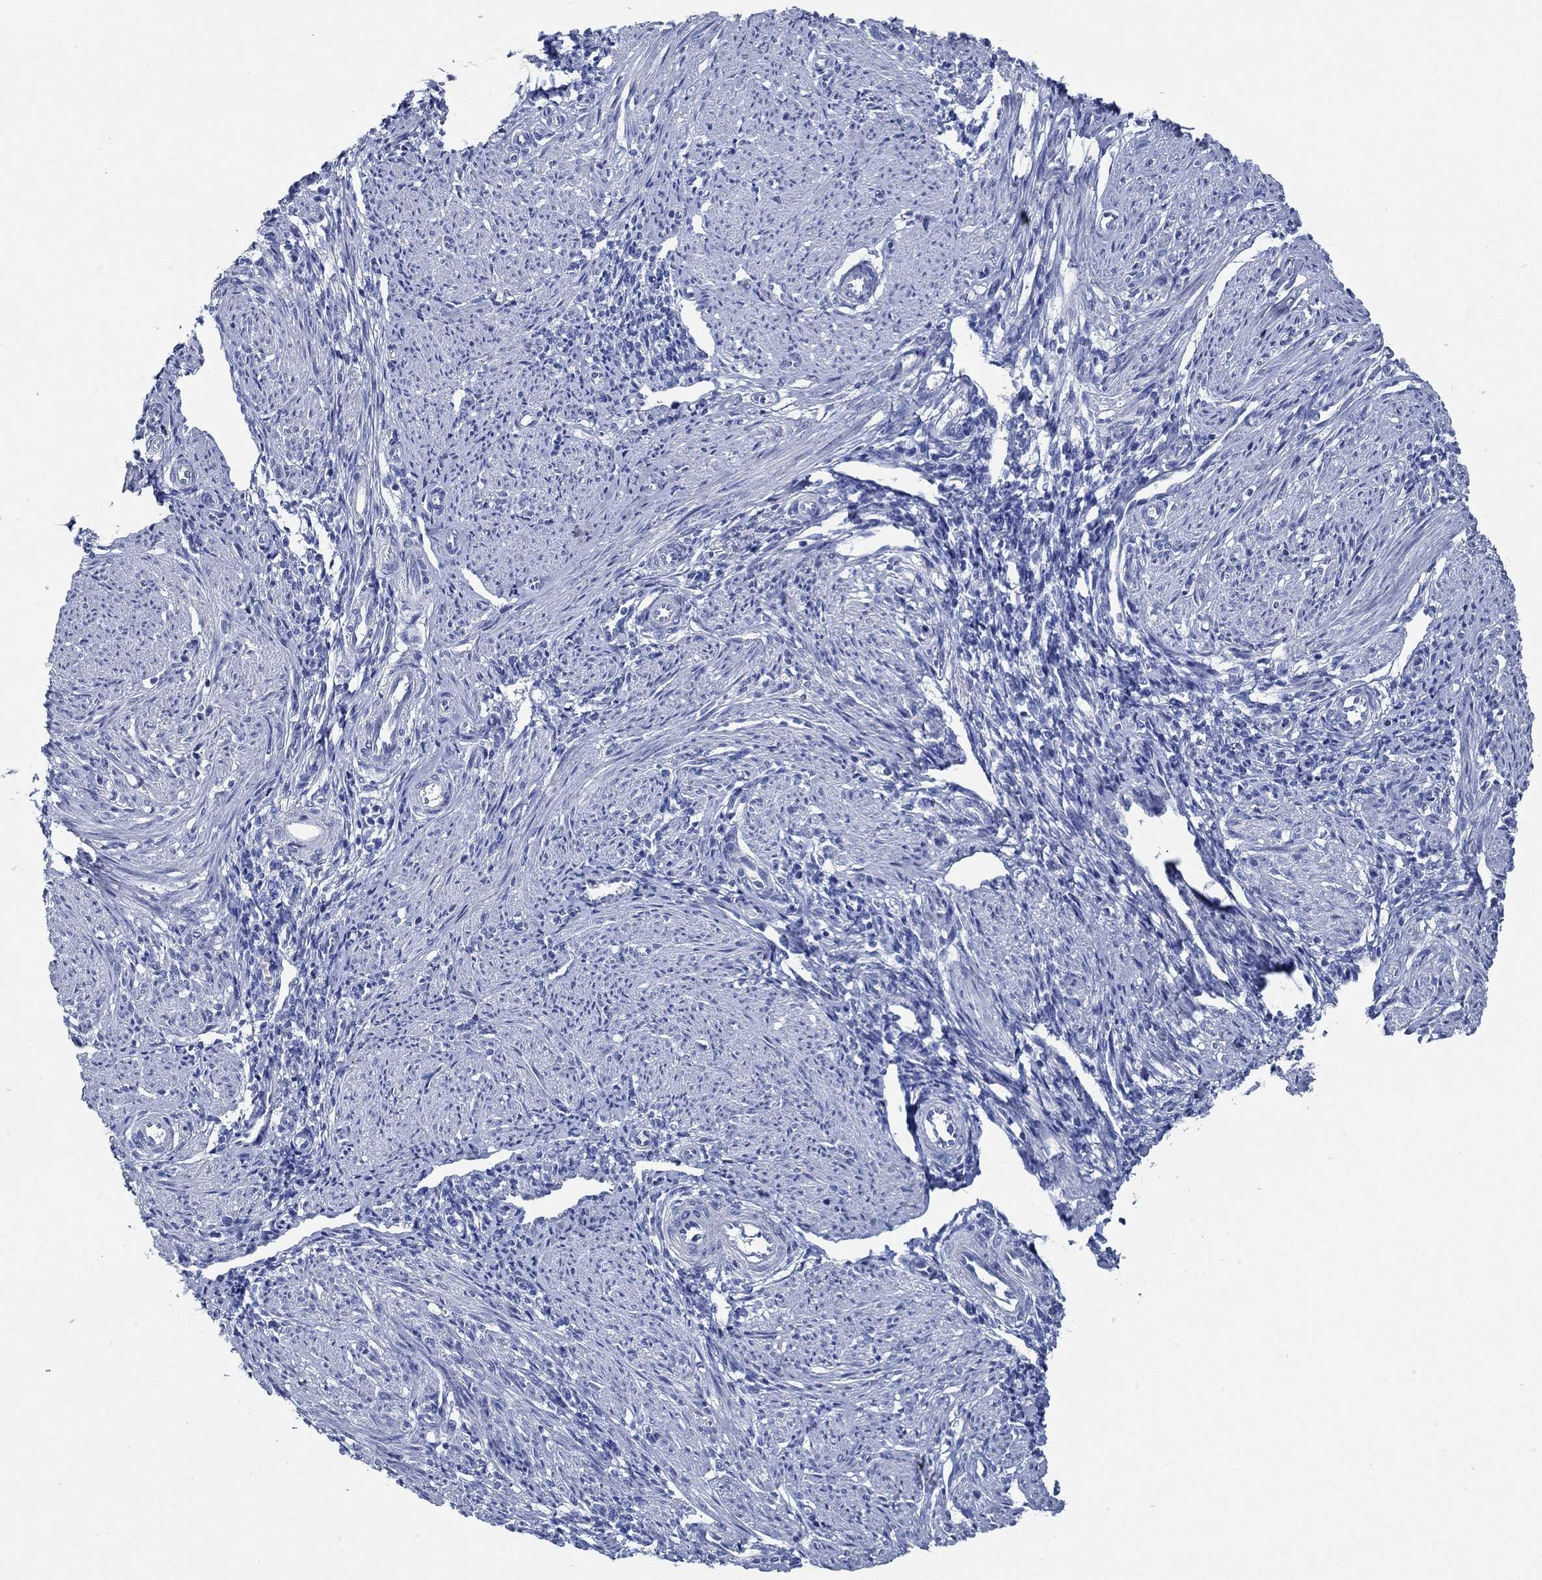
{"staining": {"intensity": "negative", "quantity": "none", "location": "none"}, "tissue": "endometrium", "cell_type": "Cells in endometrial stroma", "image_type": "normal", "snomed": [{"axis": "morphology", "description": "Normal tissue, NOS"}, {"axis": "topography", "description": "Endometrium"}], "caption": "DAB (3,3'-diaminobenzidine) immunohistochemical staining of normal human endometrium shows no significant staining in cells in endometrial stroma. Brightfield microscopy of immunohistochemistry stained with DAB (3,3'-diaminobenzidine) (brown) and hematoxylin (blue), captured at high magnification.", "gene": "HECW2", "patient": {"sex": "female", "age": 37}}